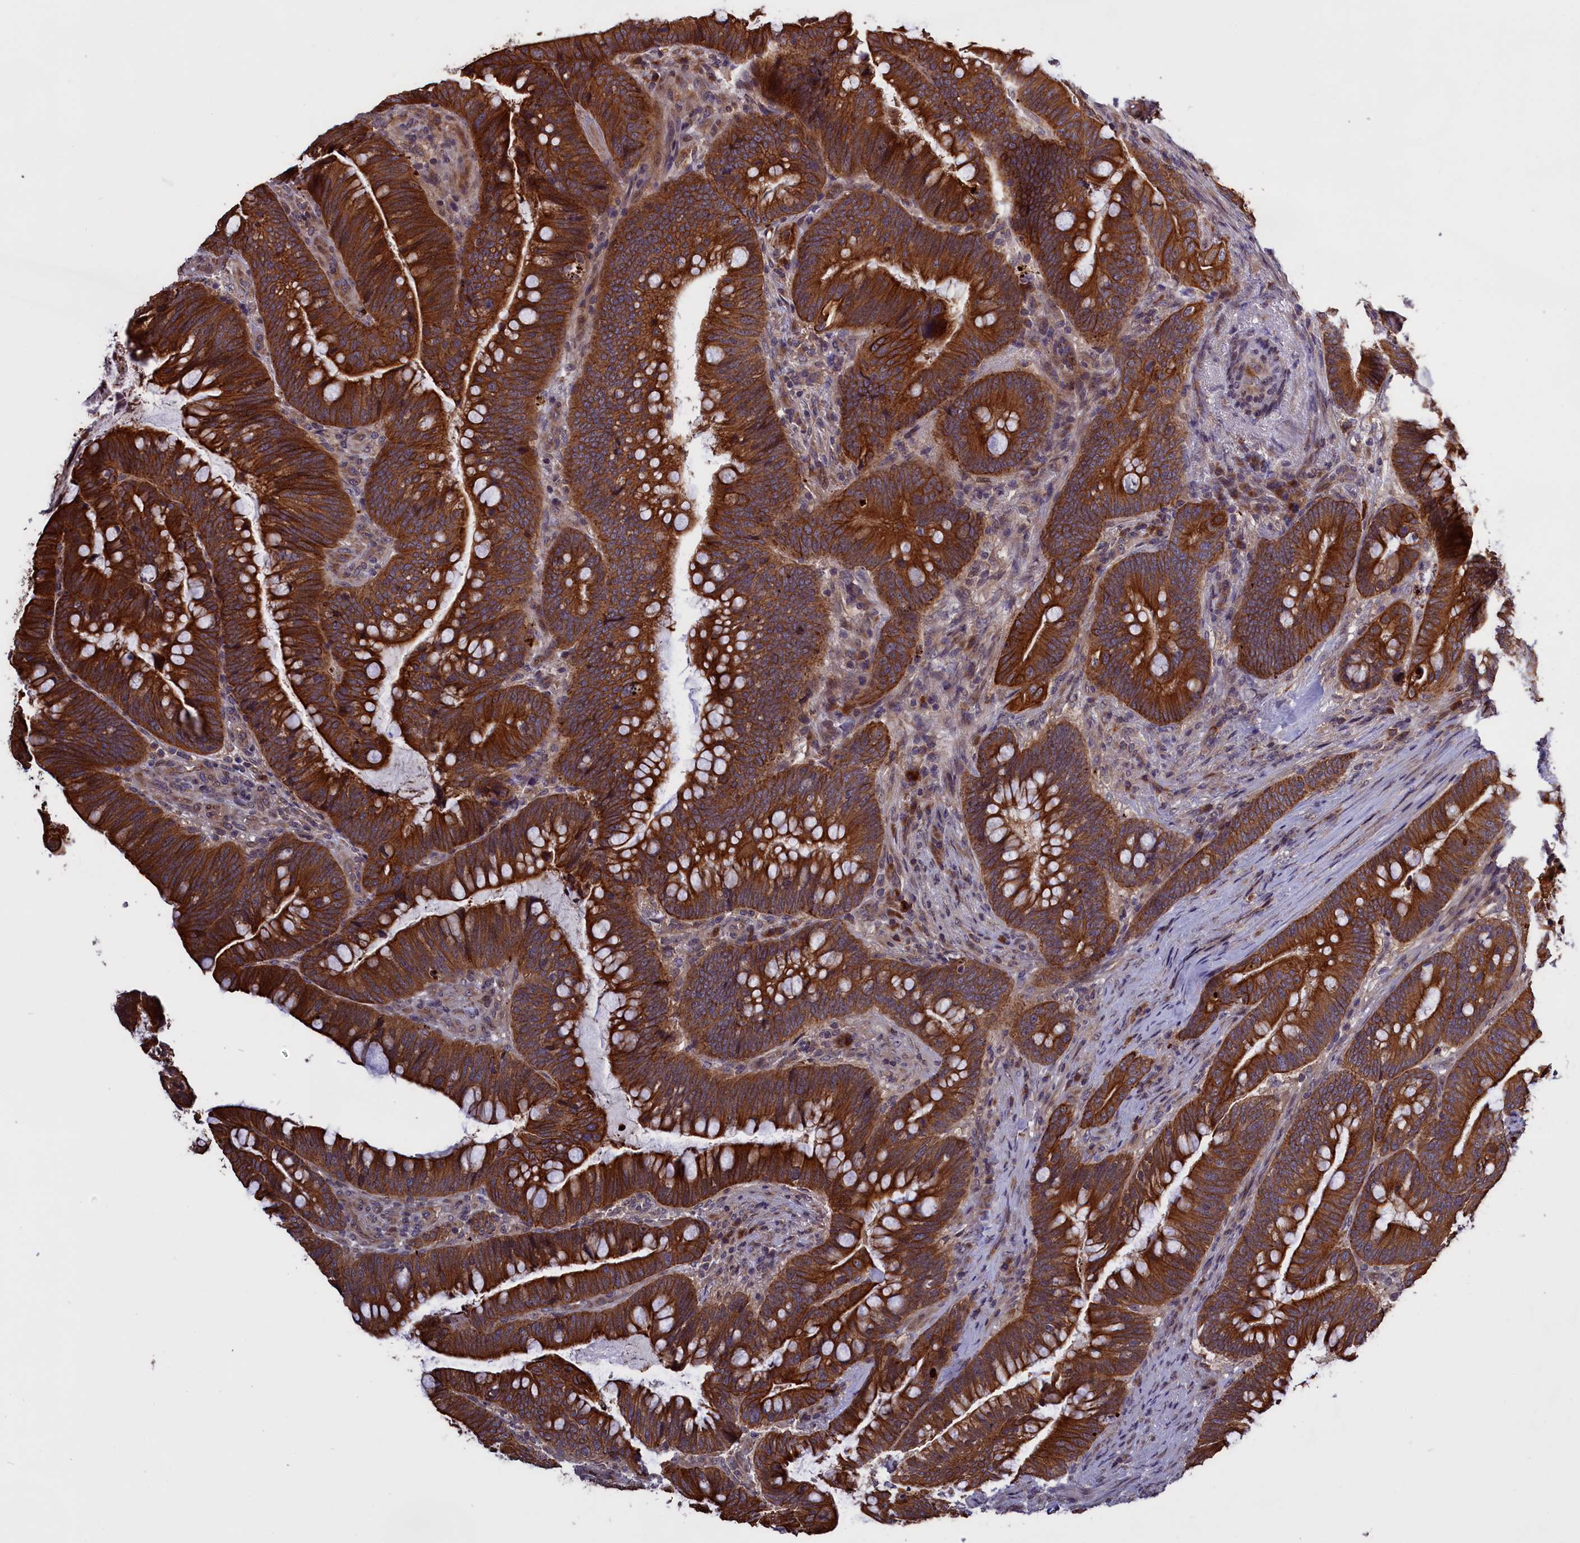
{"staining": {"intensity": "strong", "quantity": ">75%", "location": "cytoplasmic/membranous"}, "tissue": "colorectal cancer", "cell_type": "Tumor cells", "image_type": "cancer", "snomed": [{"axis": "morphology", "description": "Adenocarcinoma, NOS"}, {"axis": "topography", "description": "Colon"}], "caption": "Immunohistochemical staining of colorectal cancer (adenocarcinoma) reveals strong cytoplasmic/membranous protein staining in approximately >75% of tumor cells.", "gene": "DENND1B", "patient": {"sex": "female", "age": 66}}